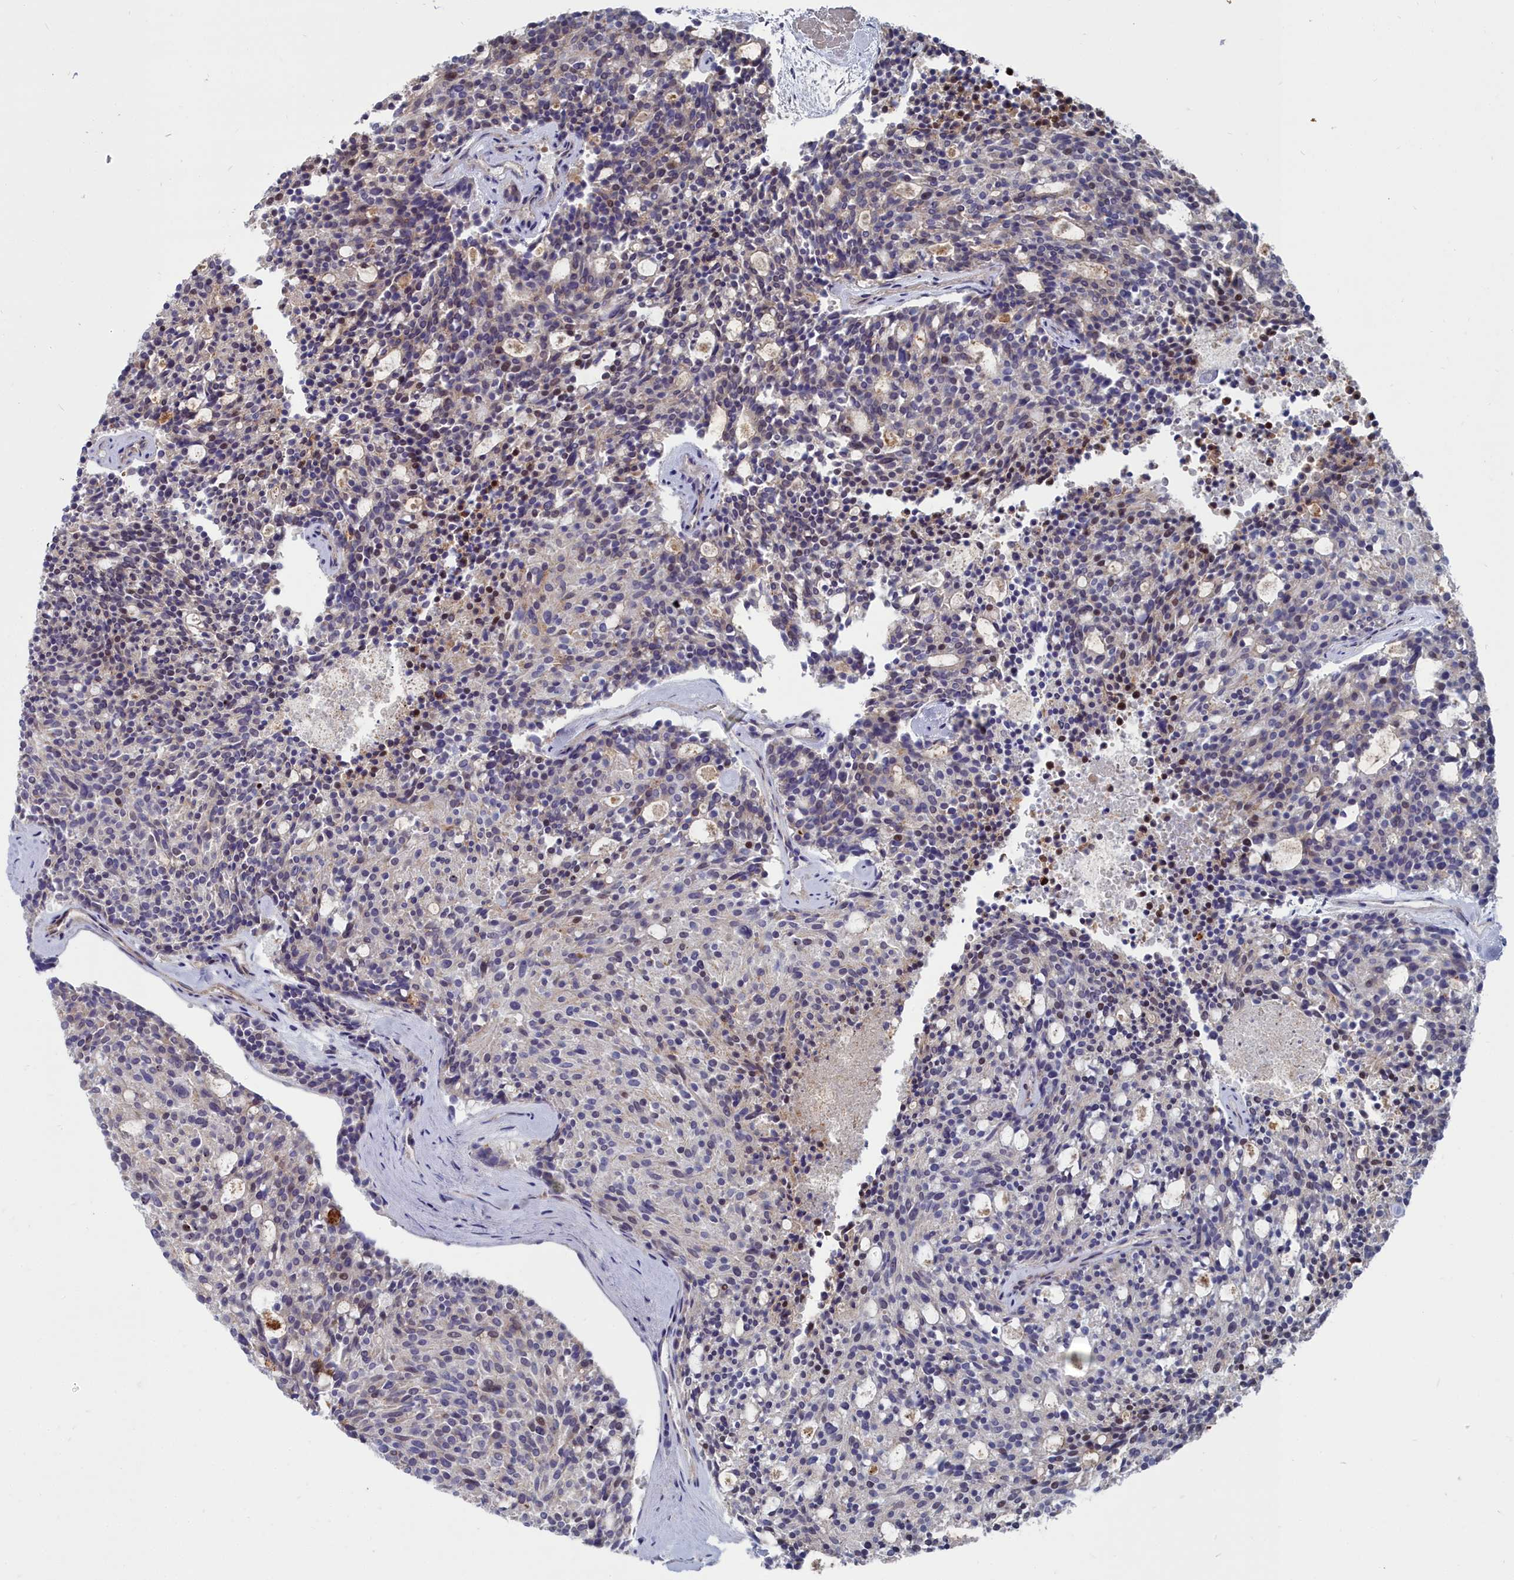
{"staining": {"intensity": "moderate", "quantity": "<25%", "location": "nuclear"}, "tissue": "carcinoid", "cell_type": "Tumor cells", "image_type": "cancer", "snomed": [{"axis": "morphology", "description": "Carcinoid, malignant, NOS"}, {"axis": "topography", "description": "Pancreas"}], "caption": "Carcinoid was stained to show a protein in brown. There is low levels of moderate nuclear staining in approximately <25% of tumor cells. (DAB (3,3'-diaminobenzidine) IHC with brightfield microscopy, high magnification).", "gene": "RPS27A", "patient": {"sex": "female", "age": 54}}